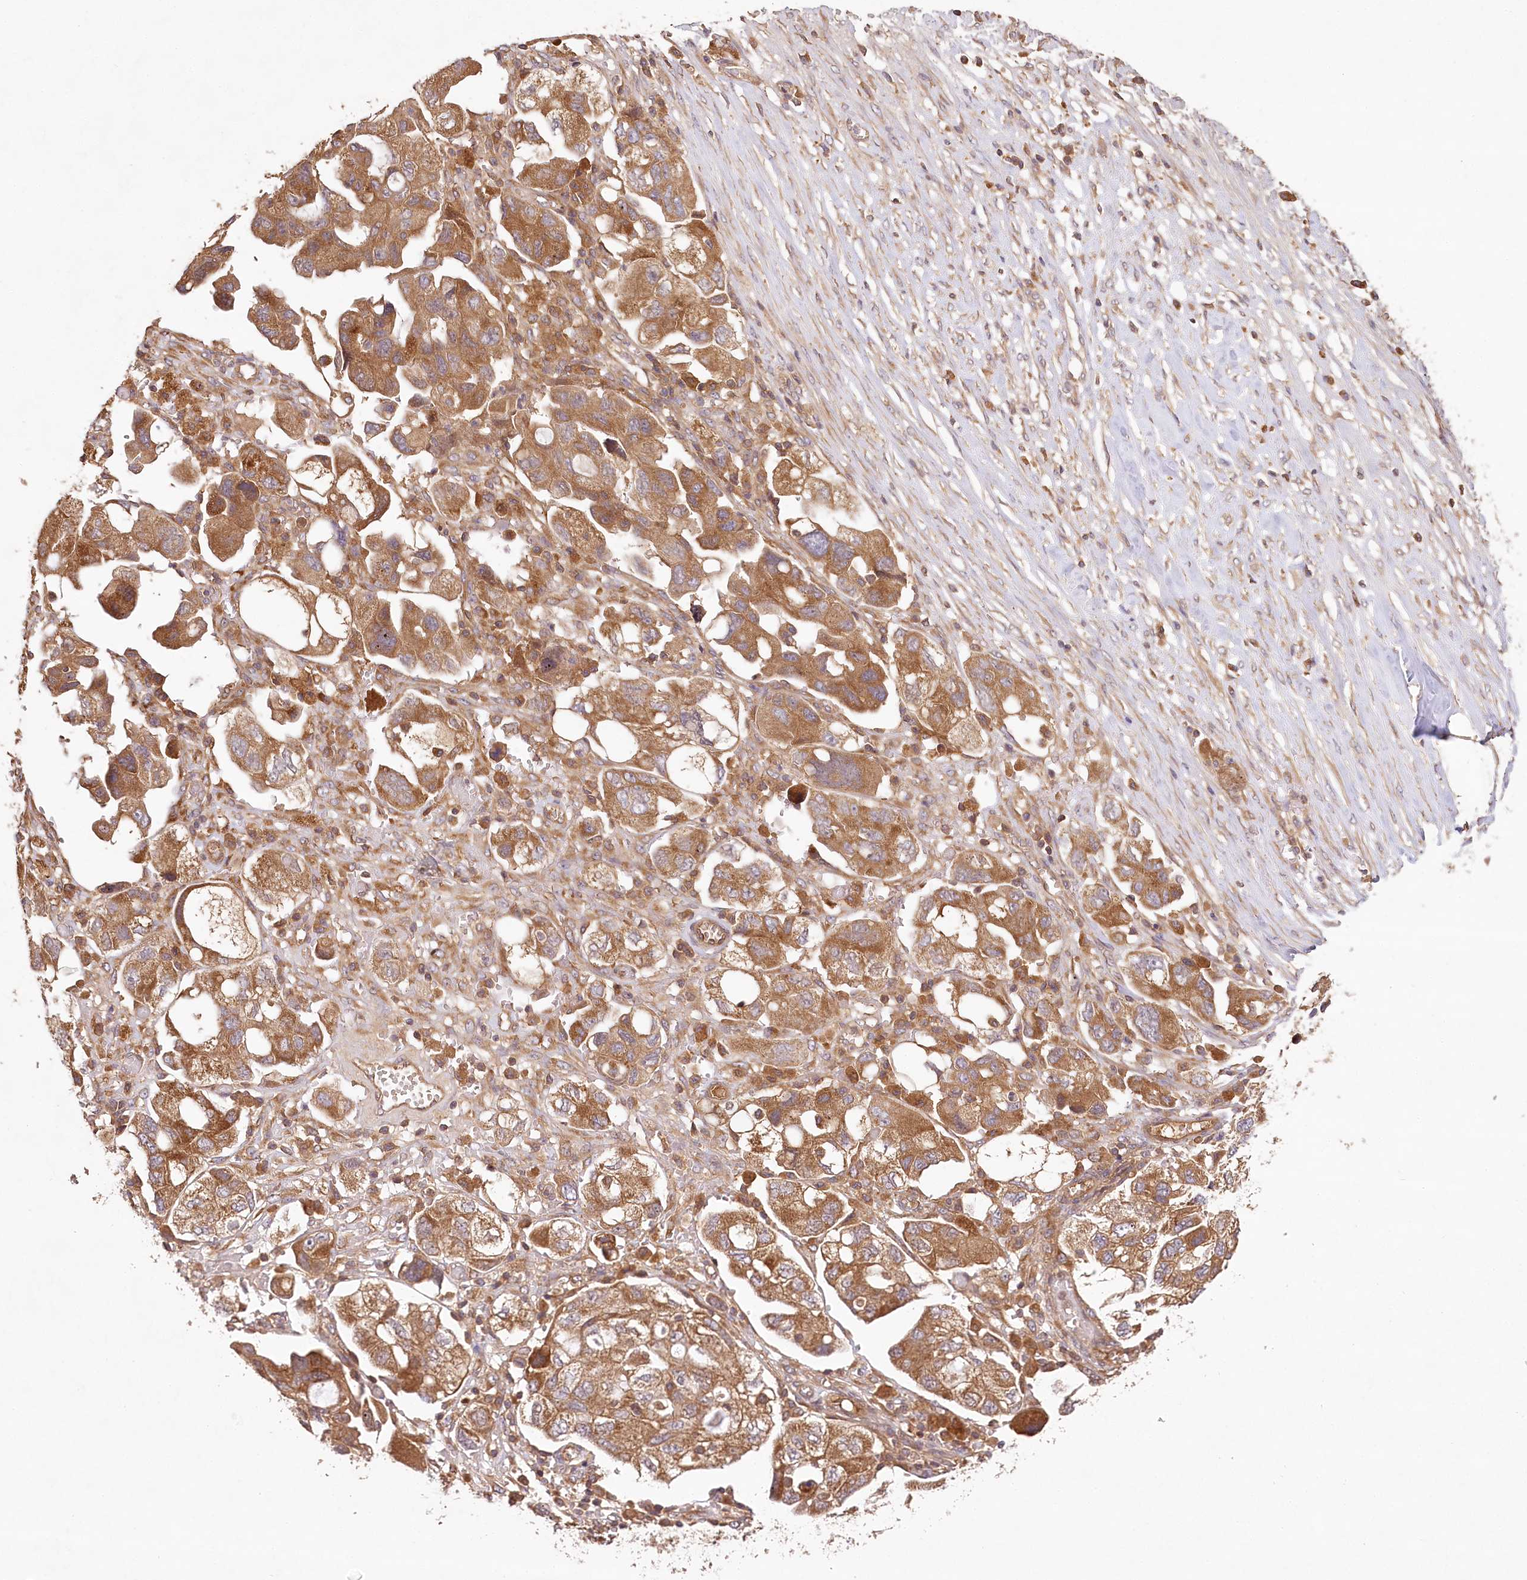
{"staining": {"intensity": "moderate", "quantity": ">75%", "location": "cytoplasmic/membranous"}, "tissue": "ovarian cancer", "cell_type": "Tumor cells", "image_type": "cancer", "snomed": [{"axis": "morphology", "description": "Carcinoma, NOS"}, {"axis": "morphology", "description": "Cystadenocarcinoma, serous, NOS"}, {"axis": "topography", "description": "Ovary"}], "caption": "An immunohistochemistry (IHC) image of neoplastic tissue is shown. Protein staining in brown labels moderate cytoplasmic/membranous positivity in ovarian cancer (serous cystadenocarcinoma) within tumor cells. (IHC, brightfield microscopy, high magnification).", "gene": "LSS", "patient": {"sex": "female", "age": 69}}